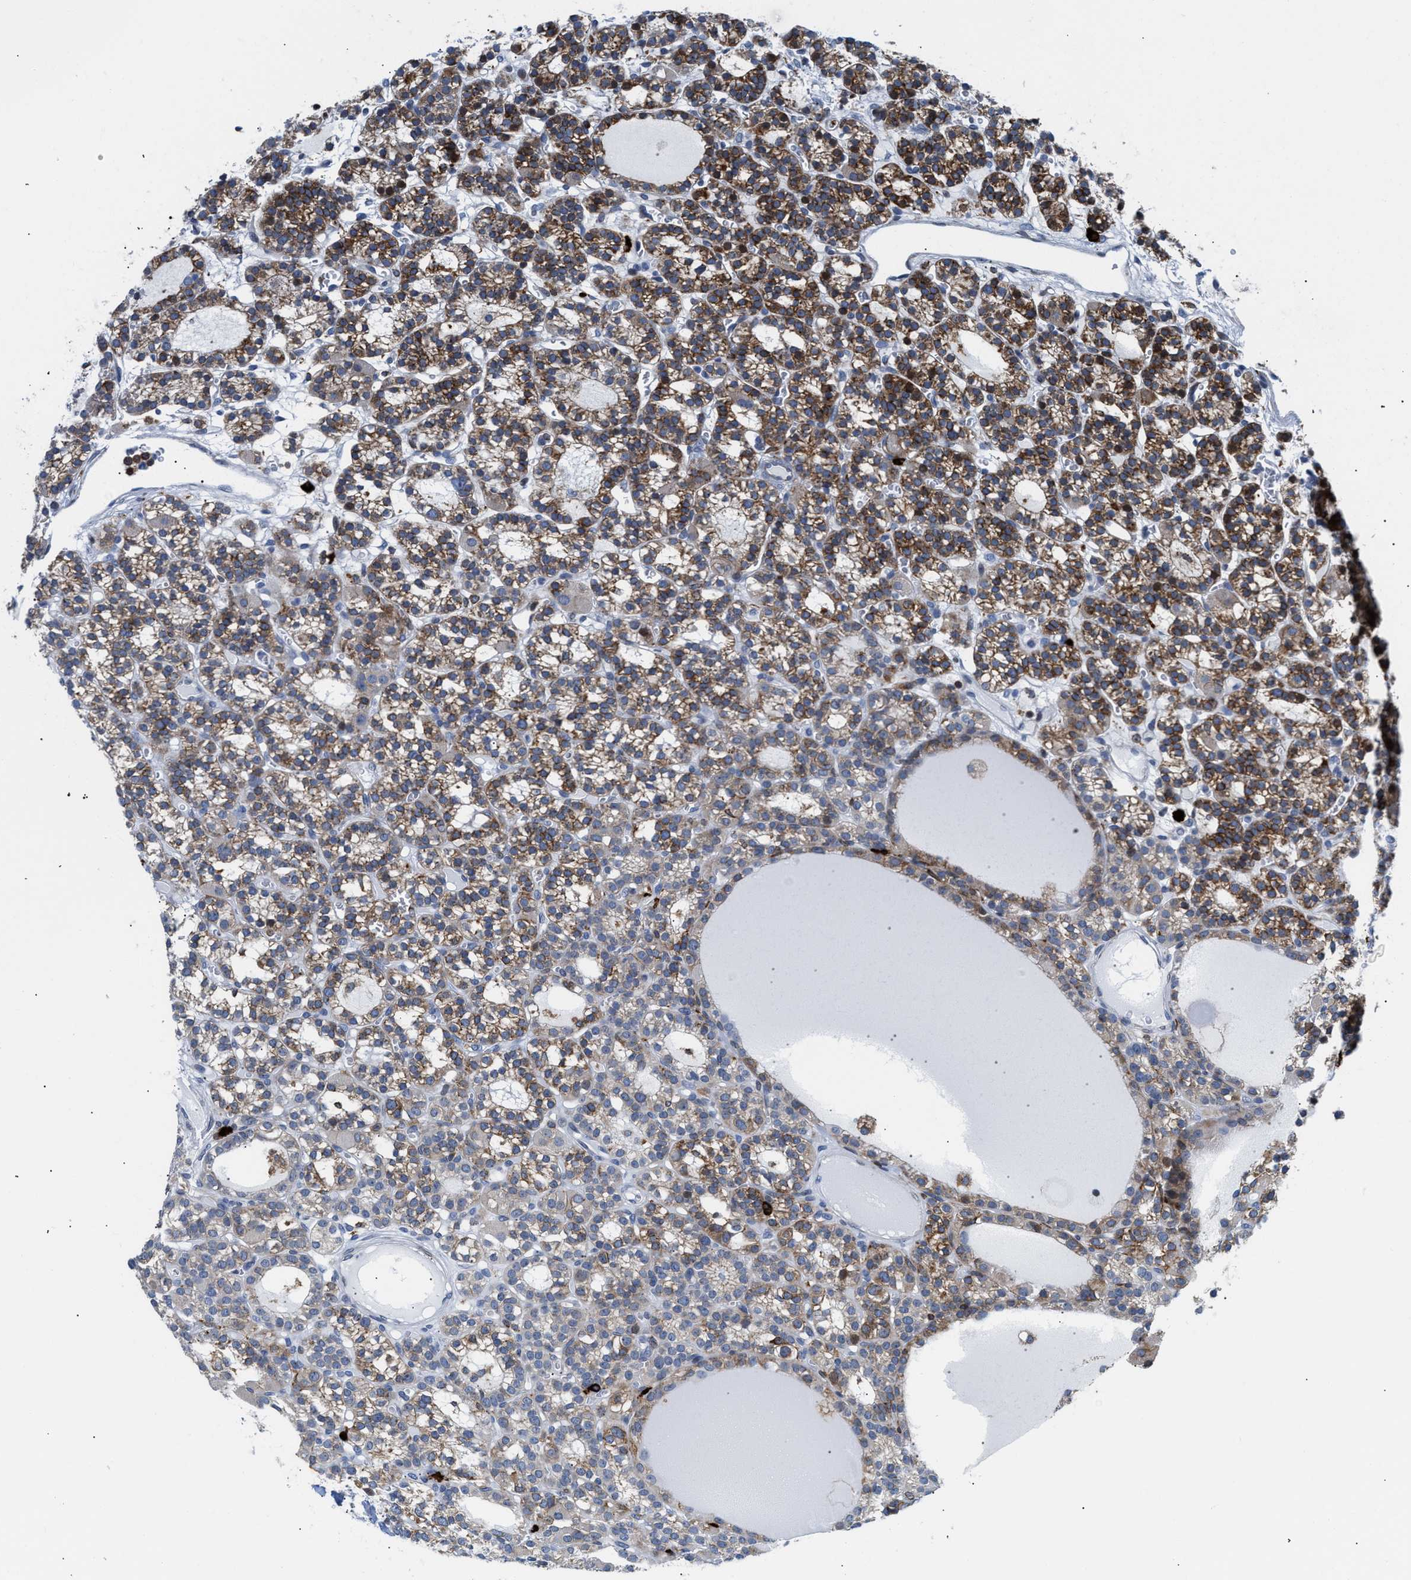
{"staining": {"intensity": "strong", "quantity": ">75%", "location": "cytoplasmic/membranous,nuclear"}, "tissue": "parathyroid gland", "cell_type": "Glandular cells", "image_type": "normal", "snomed": [{"axis": "morphology", "description": "Normal tissue, NOS"}, {"axis": "morphology", "description": "Adenoma, NOS"}, {"axis": "topography", "description": "Parathyroid gland"}], "caption": "Glandular cells show high levels of strong cytoplasmic/membranous,nuclear staining in approximately >75% of cells in unremarkable human parathyroid gland. The staining was performed using DAB (3,3'-diaminobenzidine) to visualize the protein expression in brown, while the nuclei were stained in blue with hematoxylin (Magnification: 20x).", "gene": "ATP9A", "patient": {"sex": "female", "age": 58}}